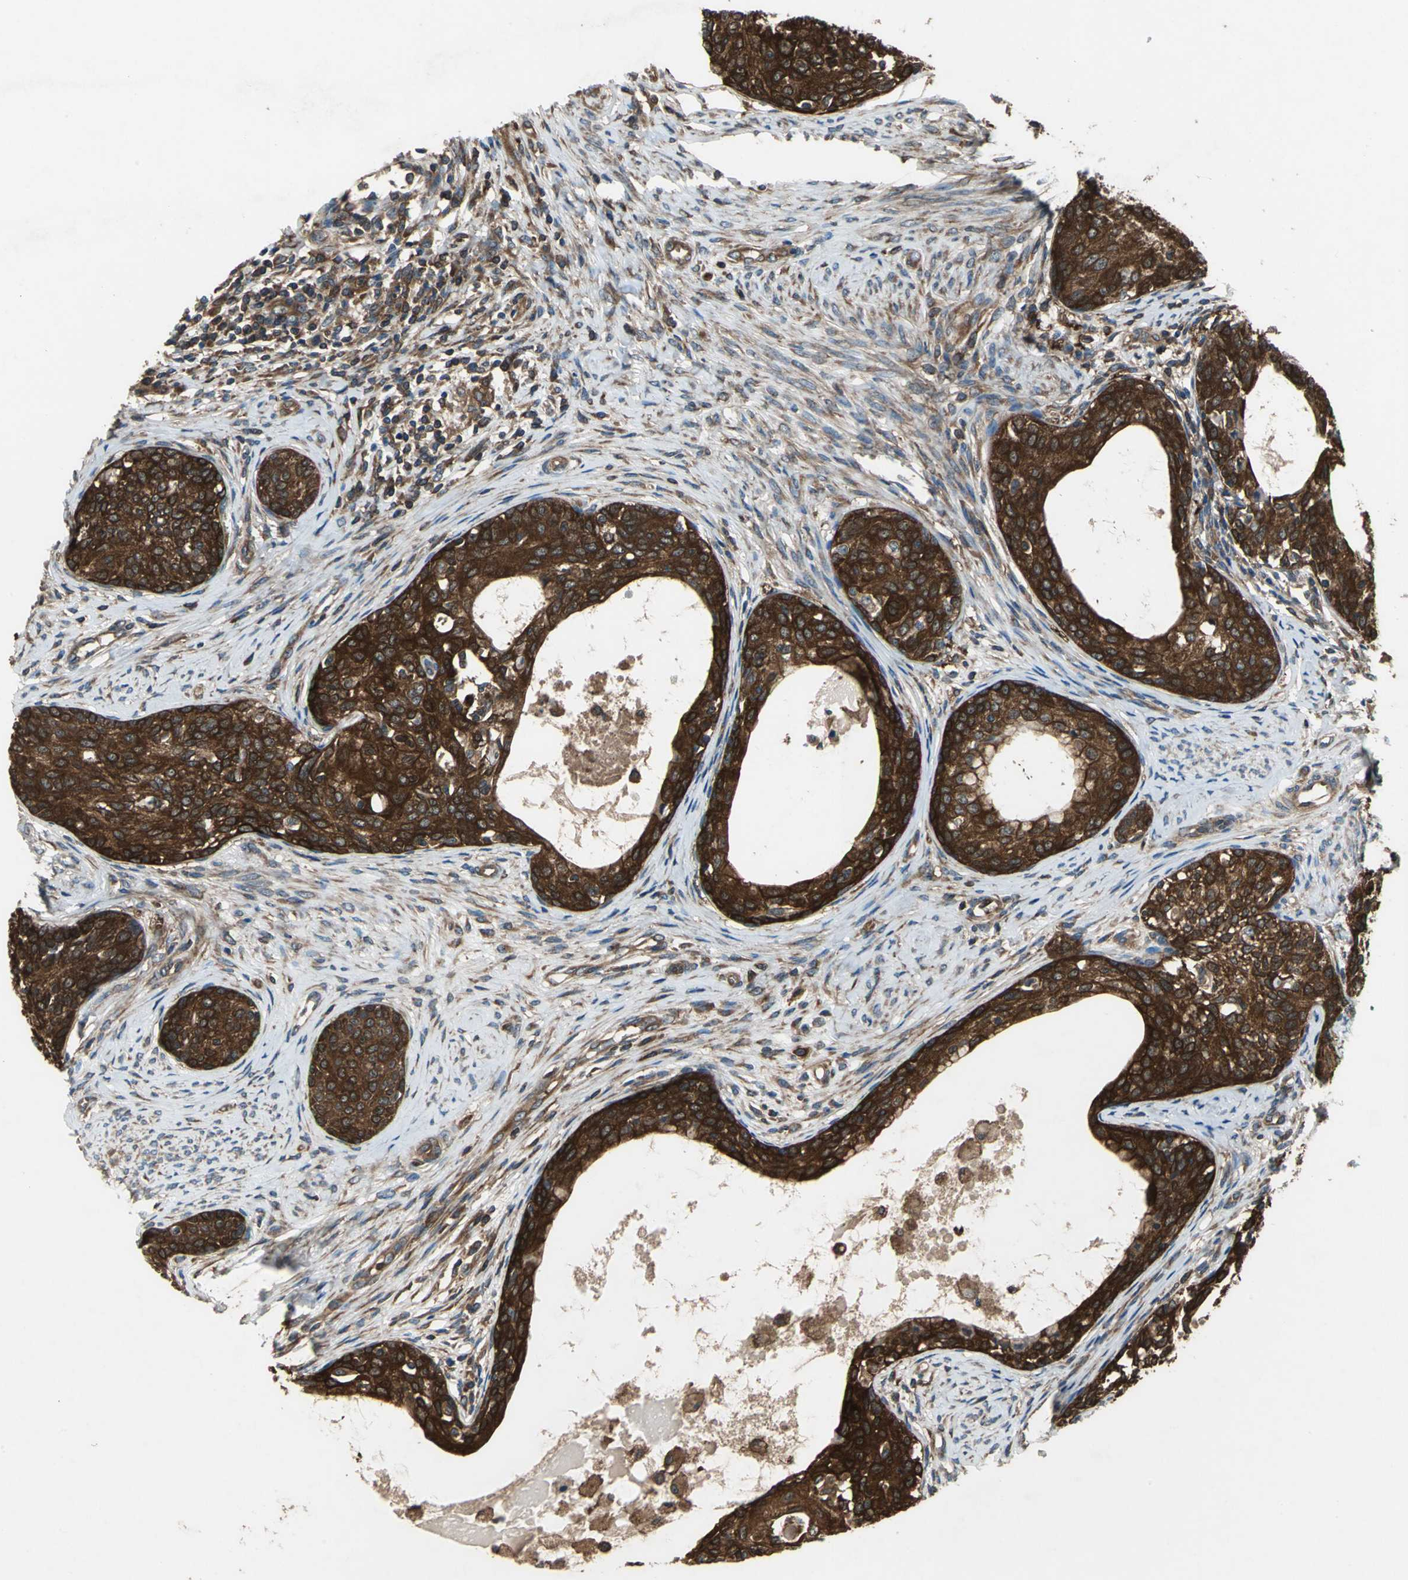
{"staining": {"intensity": "strong", "quantity": ">75%", "location": "cytoplasmic/membranous"}, "tissue": "cervical cancer", "cell_type": "Tumor cells", "image_type": "cancer", "snomed": [{"axis": "morphology", "description": "Squamous cell carcinoma, NOS"}, {"axis": "morphology", "description": "Adenocarcinoma, NOS"}, {"axis": "topography", "description": "Cervix"}], "caption": "Immunohistochemistry (IHC) photomicrograph of neoplastic tissue: human cervical squamous cell carcinoma stained using IHC shows high levels of strong protein expression localized specifically in the cytoplasmic/membranous of tumor cells, appearing as a cytoplasmic/membranous brown color.", "gene": "CAPN1", "patient": {"sex": "female", "age": 52}}